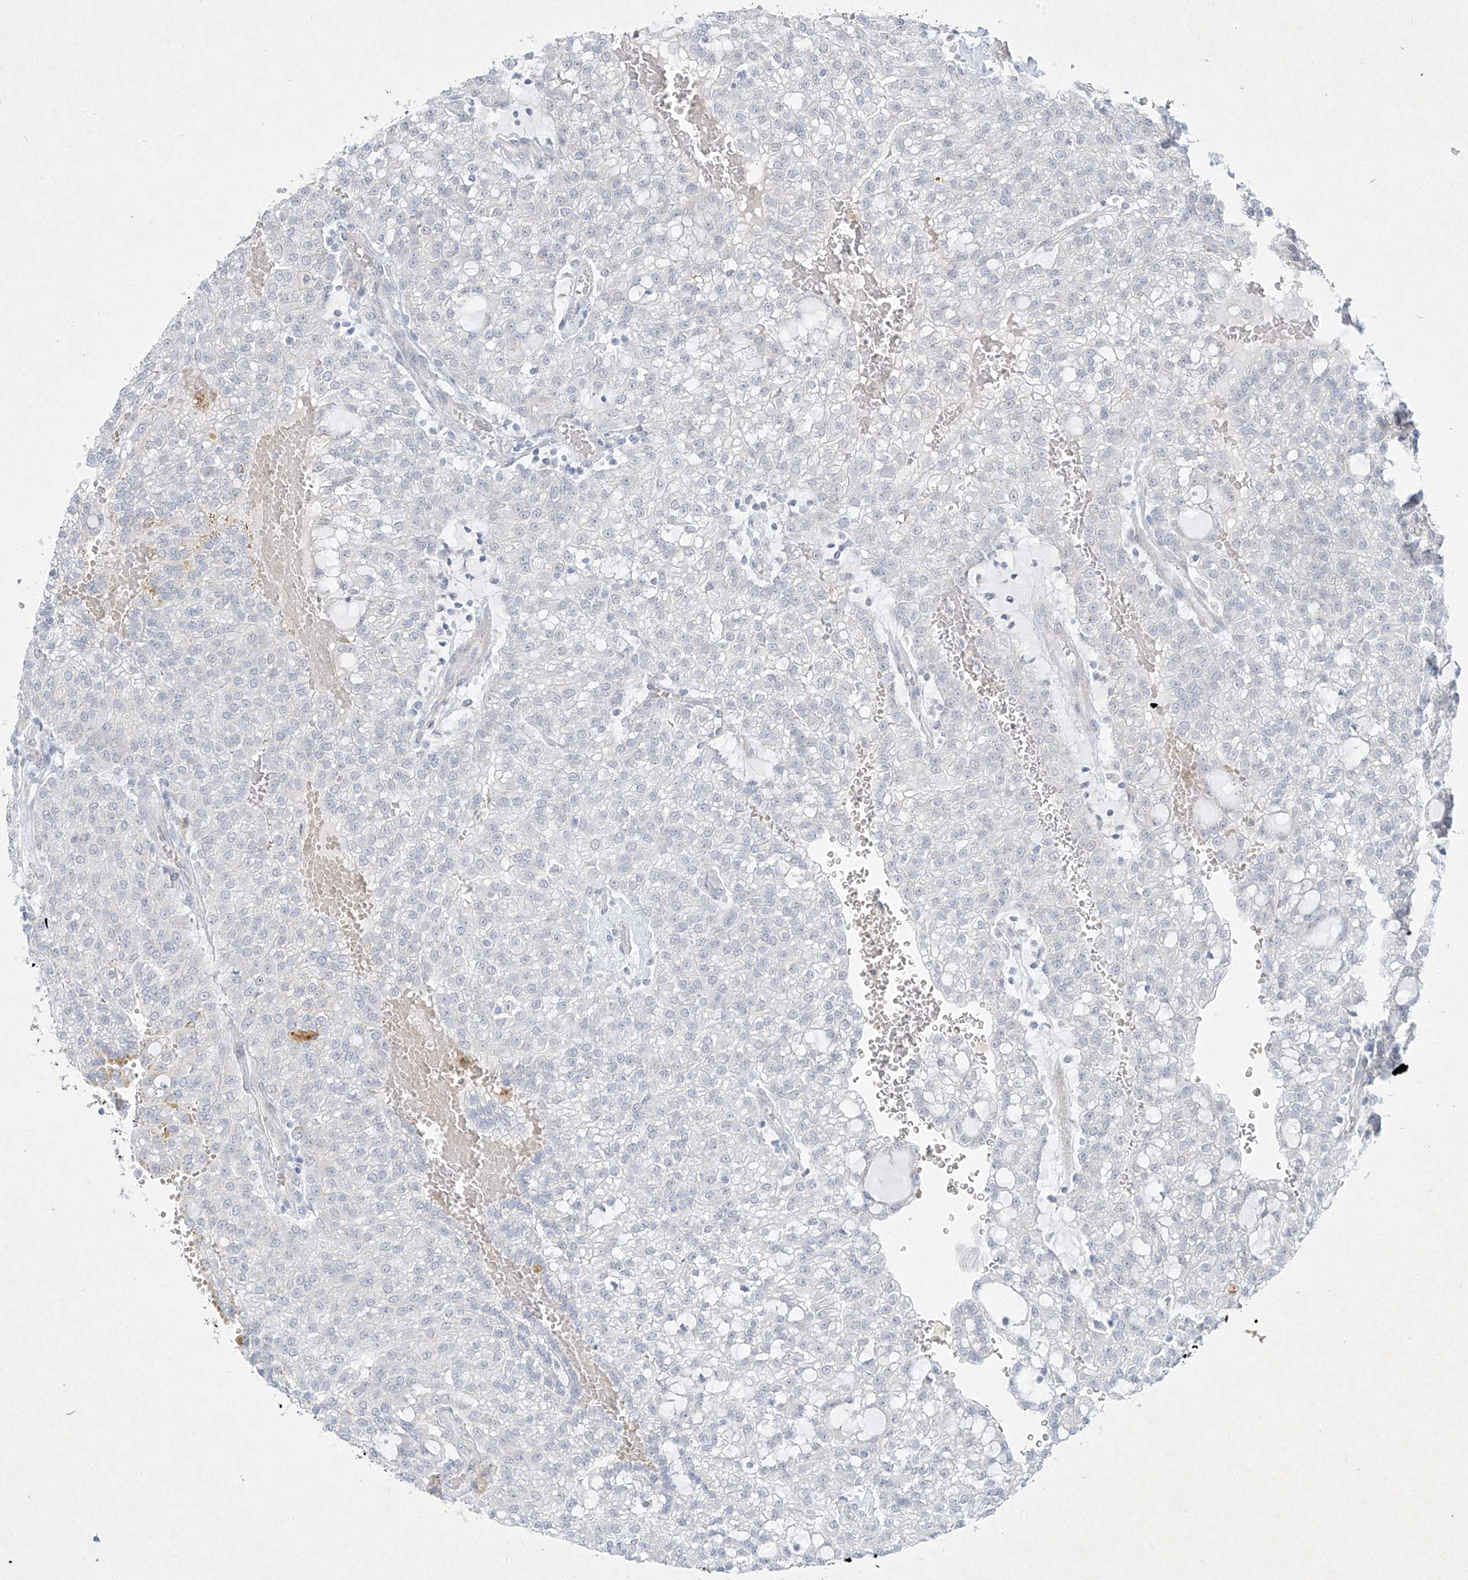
{"staining": {"intensity": "negative", "quantity": "none", "location": "none"}, "tissue": "renal cancer", "cell_type": "Tumor cells", "image_type": "cancer", "snomed": [{"axis": "morphology", "description": "Adenocarcinoma, NOS"}, {"axis": "topography", "description": "Kidney"}], "caption": "High magnification brightfield microscopy of renal adenocarcinoma stained with DAB (3,3'-diaminobenzidine) (brown) and counterstained with hematoxylin (blue): tumor cells show no significant positivity.", "gene": "PAX6", "patient": {"sex": "male", "age": 63}}